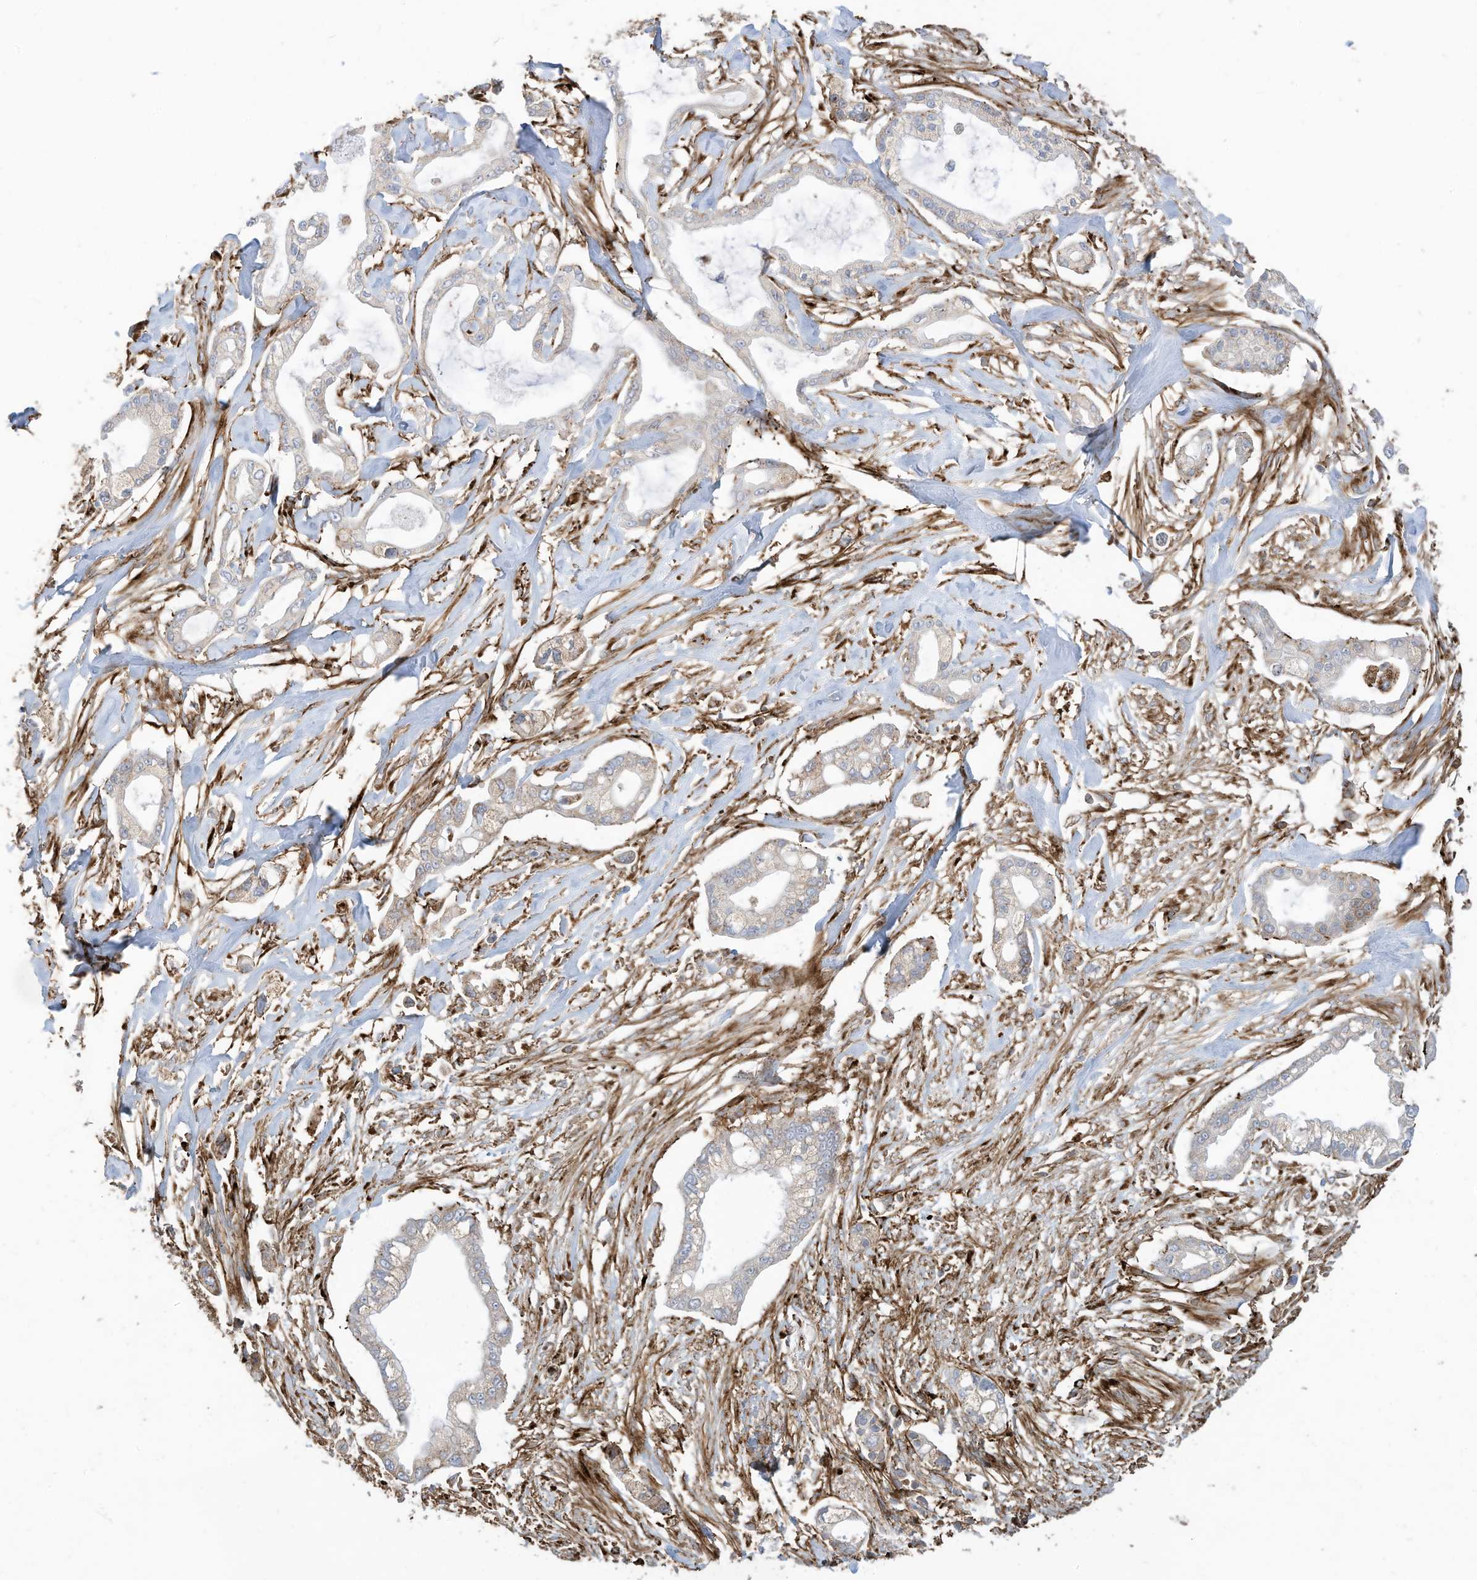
{"staining": {"intensity": "negative", "quantity": "none", "location": "none"}, "tissue": "pancreatic cancer", "cell_type": "Tumor cells", "image_type": "cancer", "snomed": [{"axis": "morphology", "description": "Adenocarcinoma, NOS"}, {"axis": "topography", "description": "Pancreas"}], "caption": "There is no significant expression in tumor cells of pancreatic cancer. Nuclei are stained in blue.", "gene": "TRNAU1AP", "patient": {"sex": "male", "age": 68}}